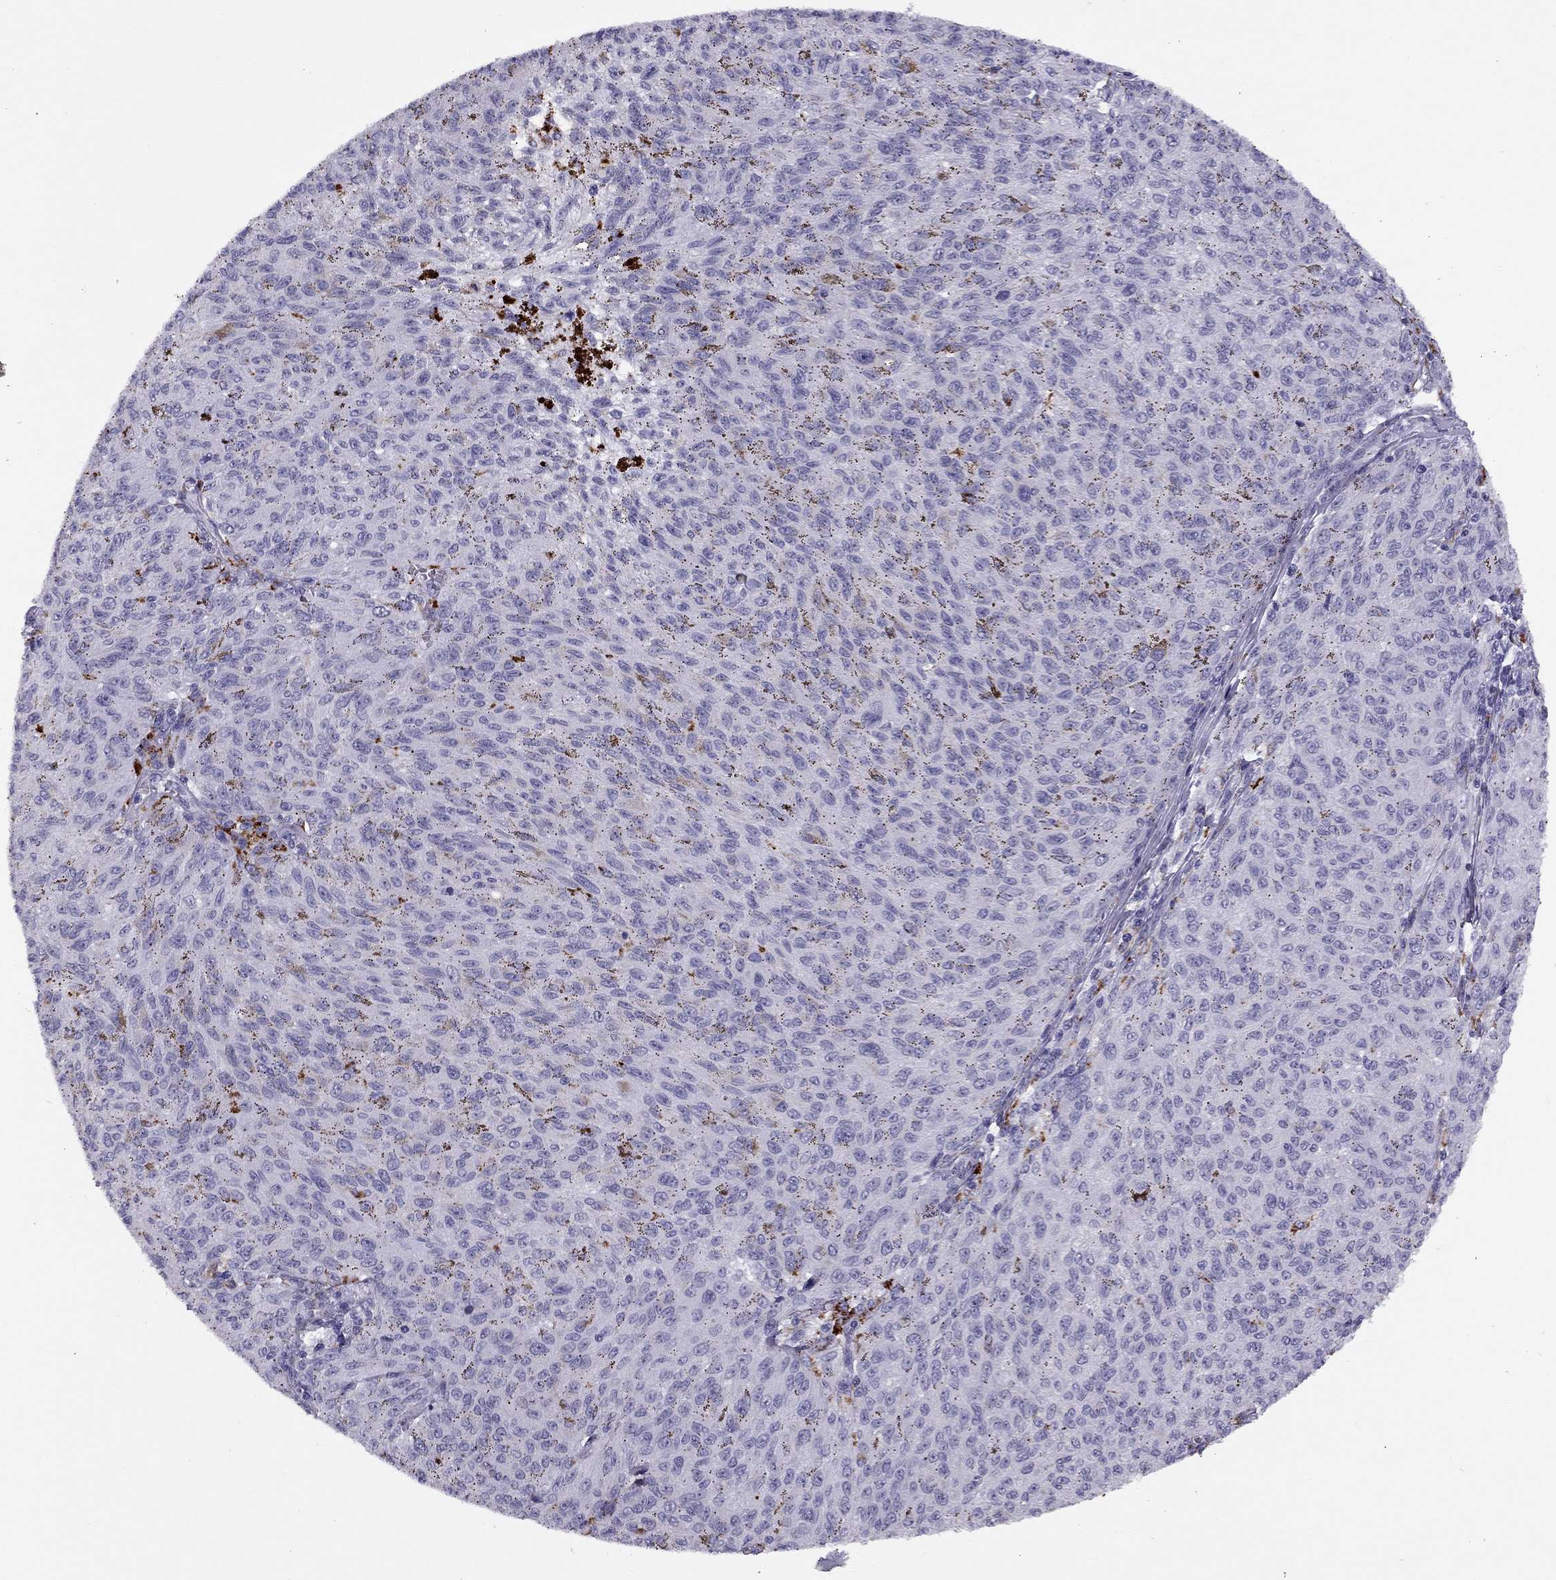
{"staining": {"intensity": "negative", "quantity": "none", "location": "none"}, "tissue": "melanoma", "cell_type": "Tumor cells", "image_type": "cancer", "snomed": [{"axis": "morphology", "description": "Malignant melanoma, NOS"}, {"axis": "topography", "description": "Skin"}], "caption": "The immunohistochemistry histopathology image has no significant staining in tumor cells of malignant melanoma tissue.", "gene": "MC5R", "patient": {"sex": "female", "age": 72}}